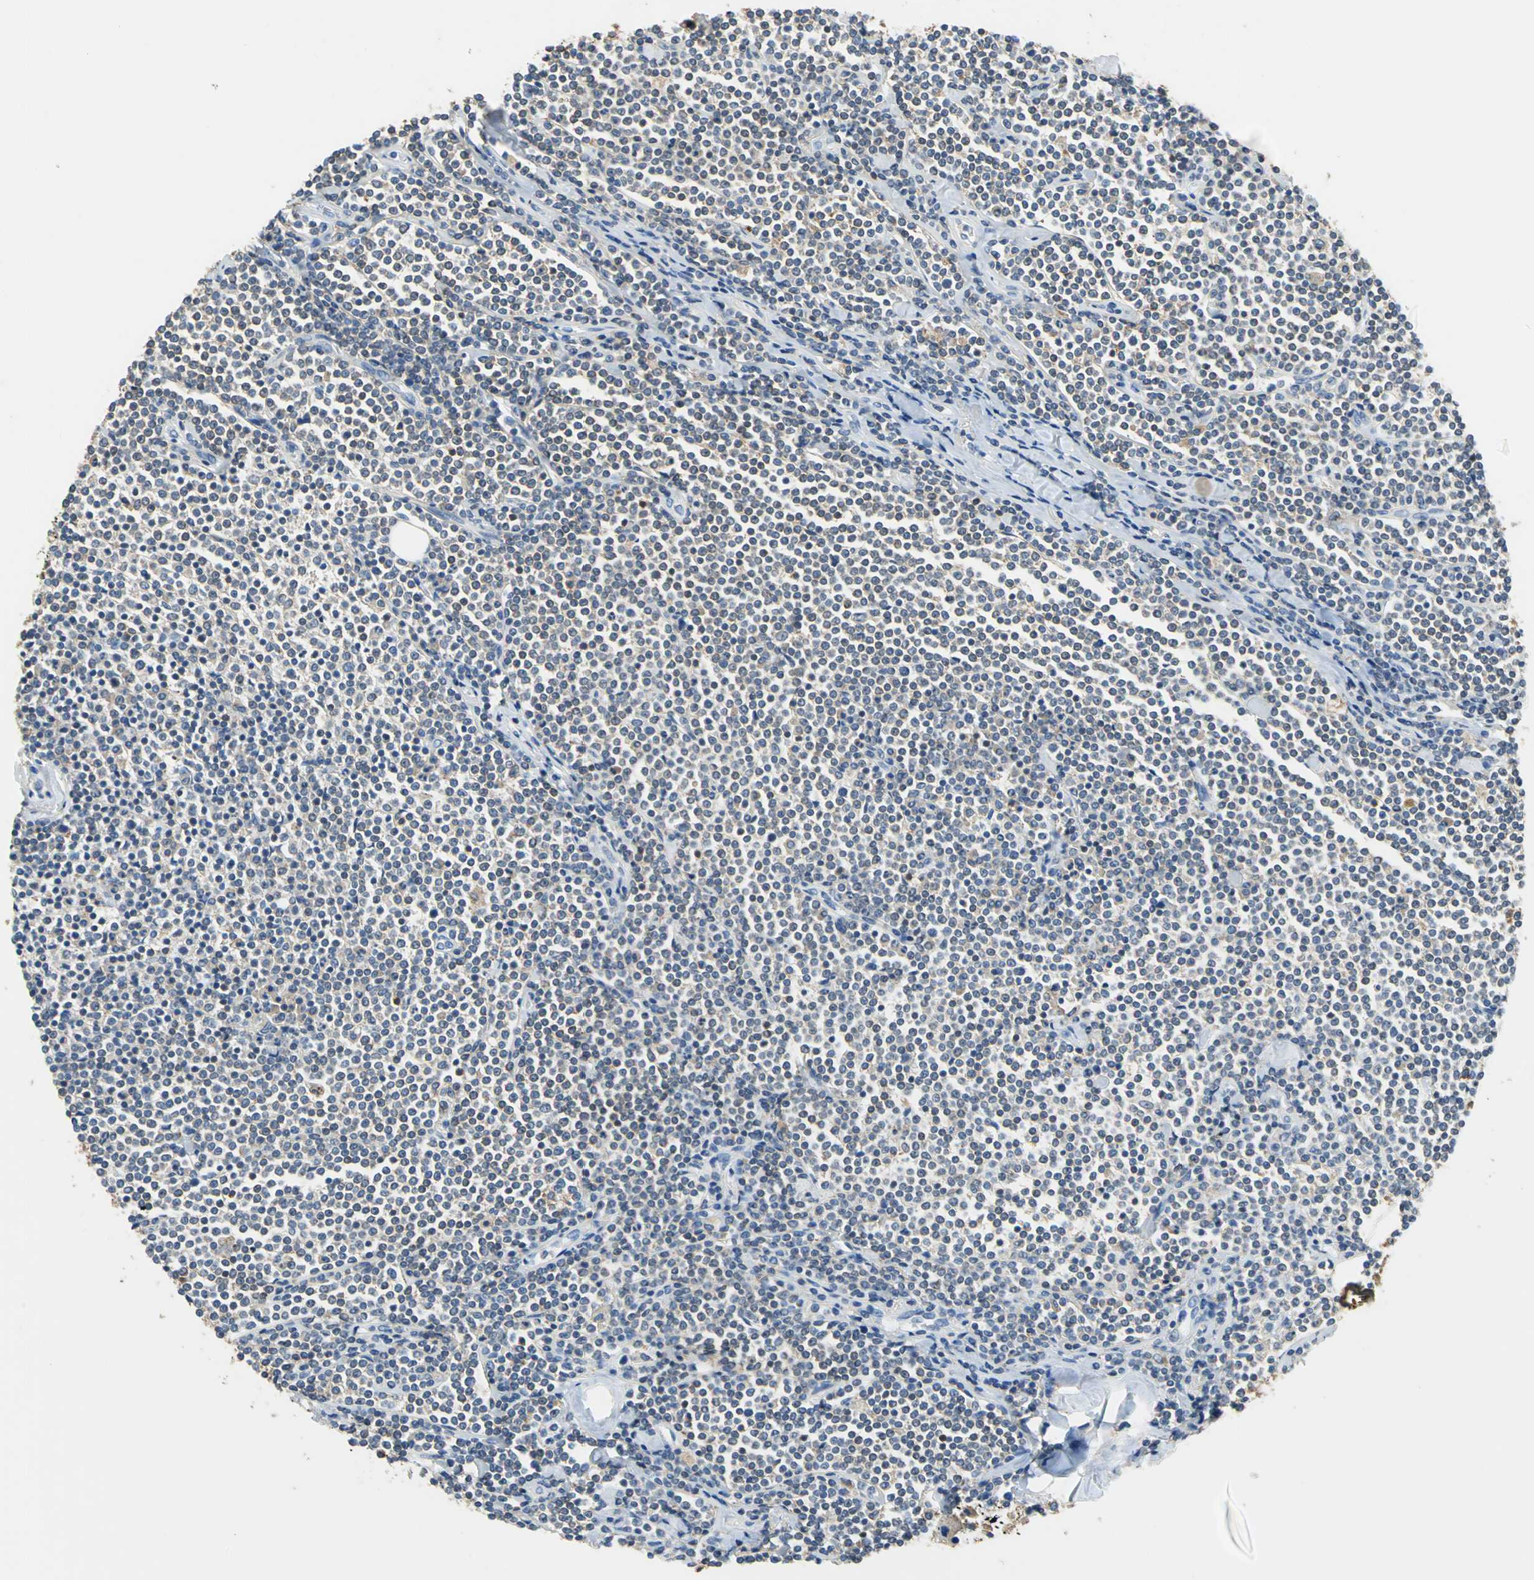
{"staining": {"intensity": "negative", "quantity": "none", "location": "none"}, "tissue": "lymphoma", "cell_type": "Tumor cells", "image_type": "cancer", "snomed": [{"axis": "morphology", "description": "Malignant lymphoma, non-Hodgkin's type, Low grade"}, {"axis": "topography", "description": "Soft tissue"}], "caption": "The immunohistochemistry (IHC) photomicrograph has no significant staining in tumor cells of lymphoma tissue.", "gene": "PRKCA", "patient": {"sex": "male", "age": 92}}